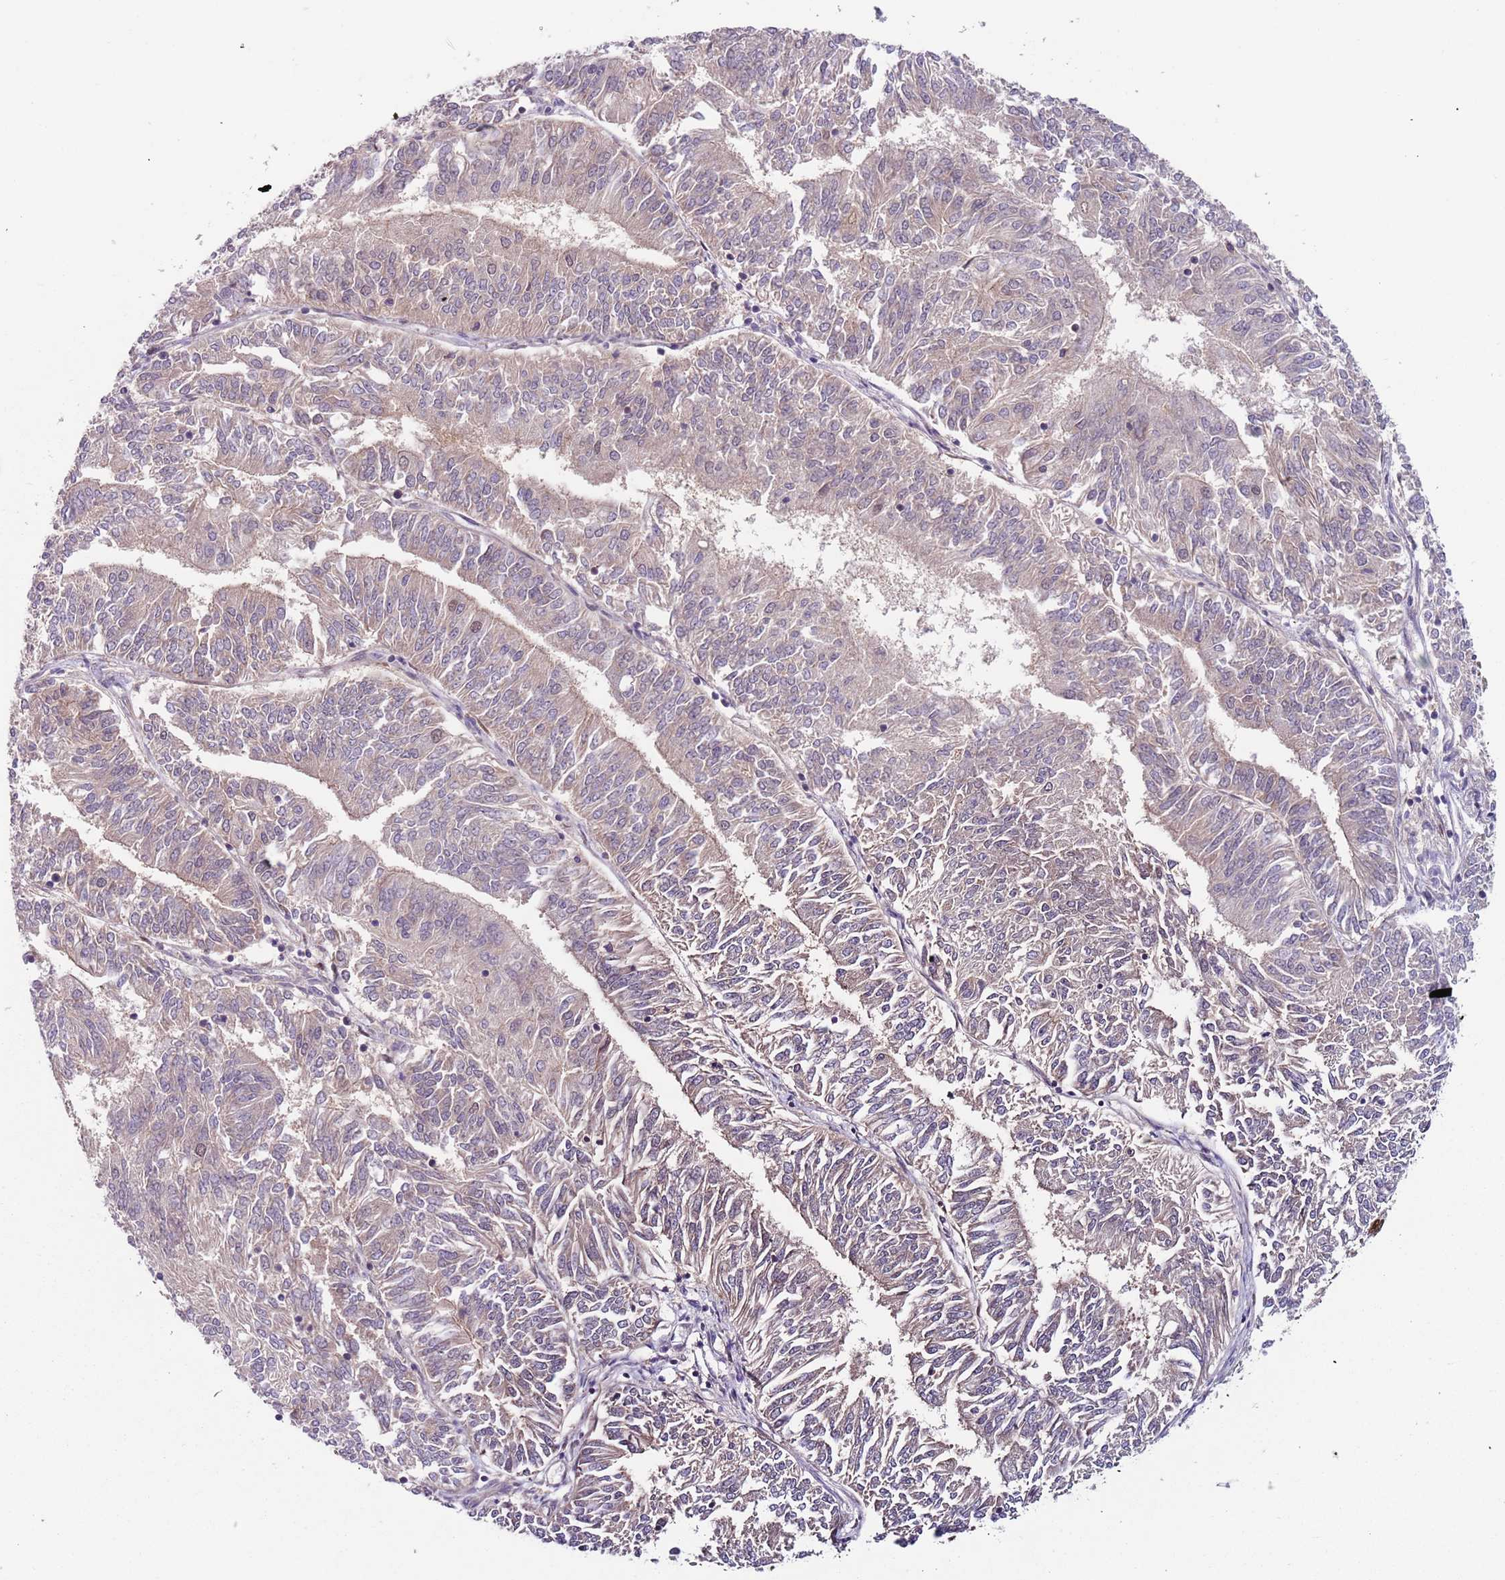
{"staining": {"intensity": "negative", "quantity": "none", "location": "none"}, "tissue": "endometrial cancer", "cell_type": "Tumor cells", "image_type": "cancer", "snomed": [{"axis": "morphology", "description": "Adenocarcinoma, NOS"}, {"axis": "topography", "description": "Endometrium"}], "caption": "High magnification brightfield microscopy of endometrial cancer (adenocarcinoma) stained with DAB (brown) and counterstained with hematoxylin (blue): tumor cells show no significant staining.", "gene": "RMND5B", "patient": {"sex": "female", "age": 58}}